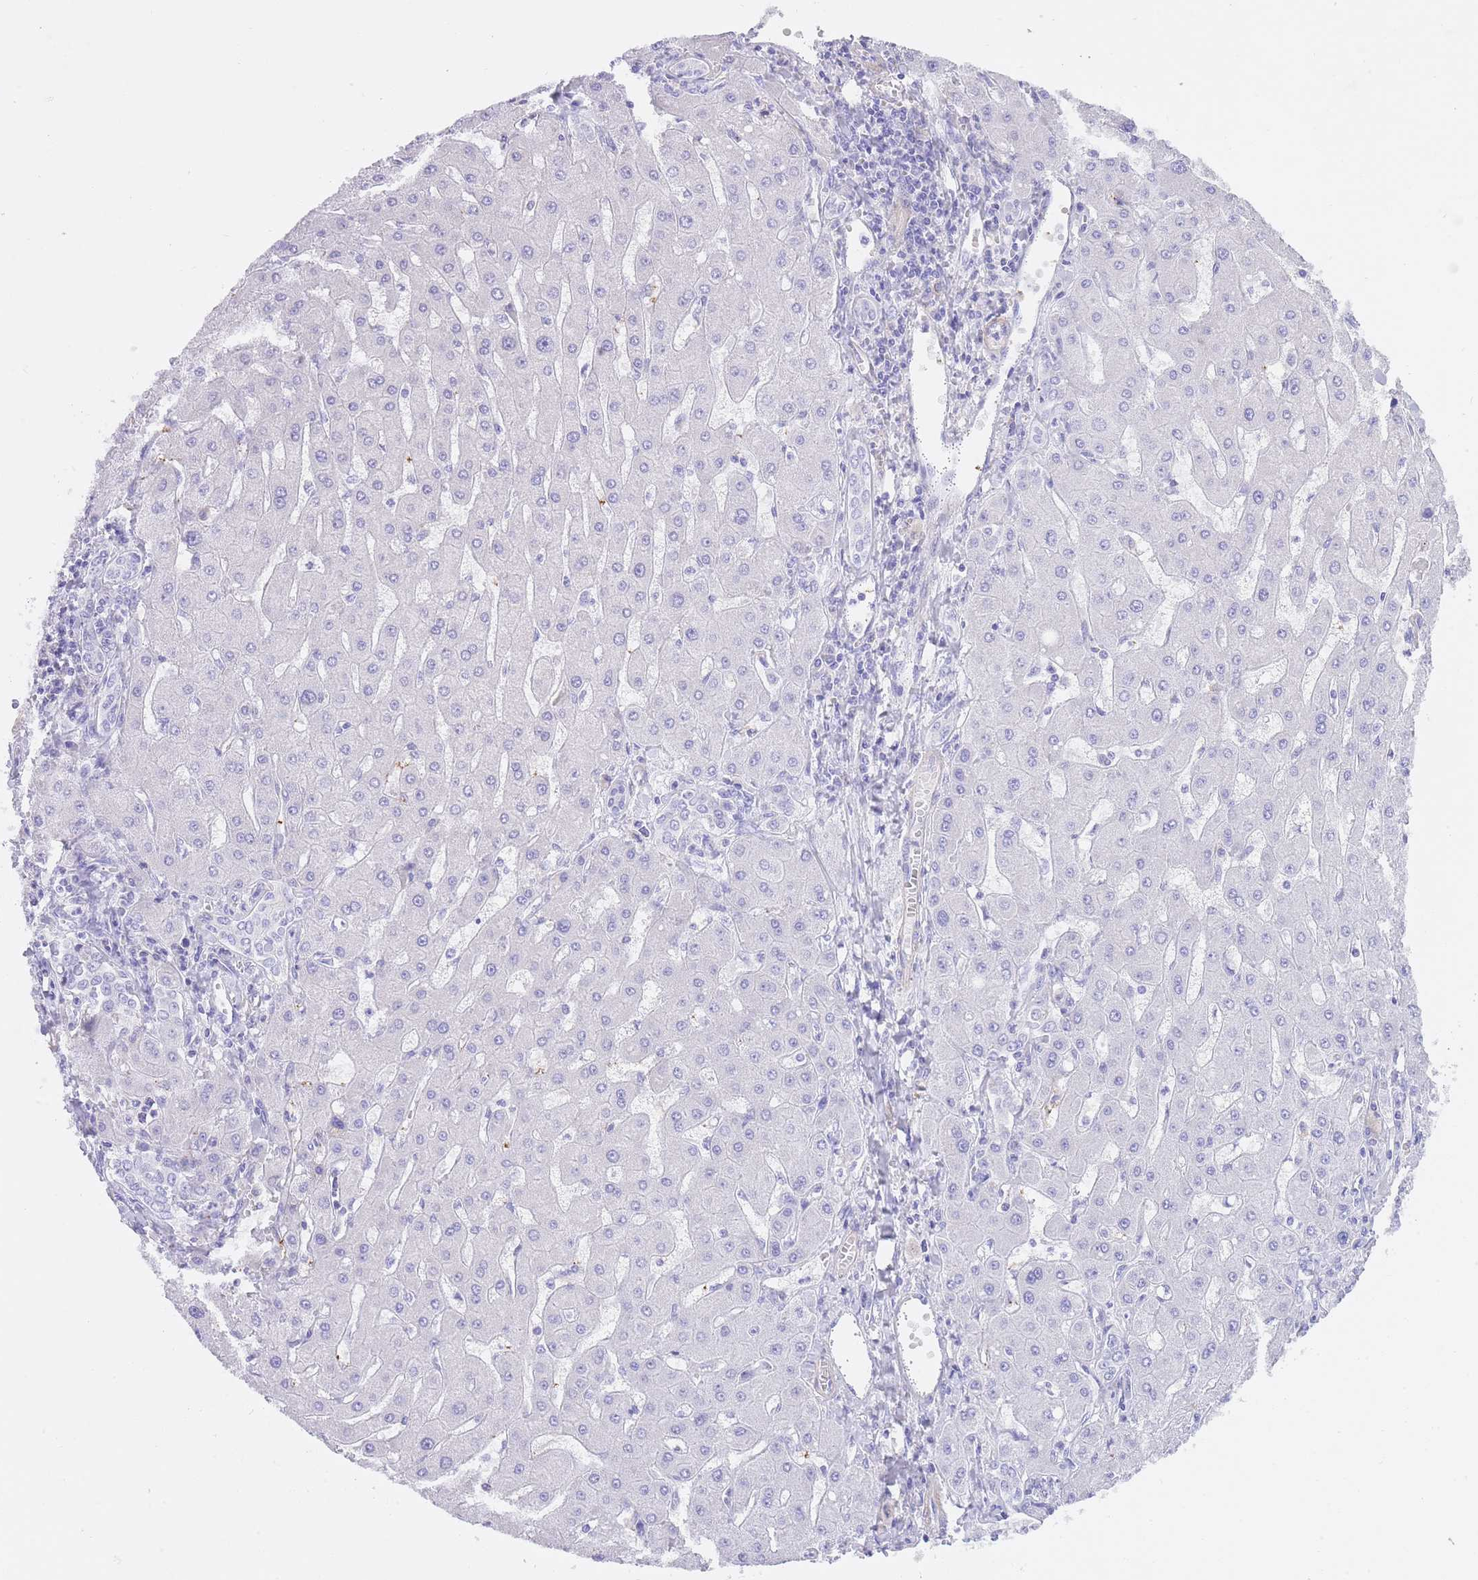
{"staining": {"intensity": "negative", "quantity": "none", "location": "none"}, "tissue": "liver cancer", "cell_type": "Tumor cells", "image_type": "cancer", "snomed": [{"axis": "morphology", "description": "Carcinoma, Hepatocellular, NOS"}, {"axis": "topography", "description": "Liver"}], "caption": "Histopathology image shows no protein positivity in tumor cells of liver cancer tissue.", "gene": "LDB3", "patient": {"sex": "male", "age": 72}}